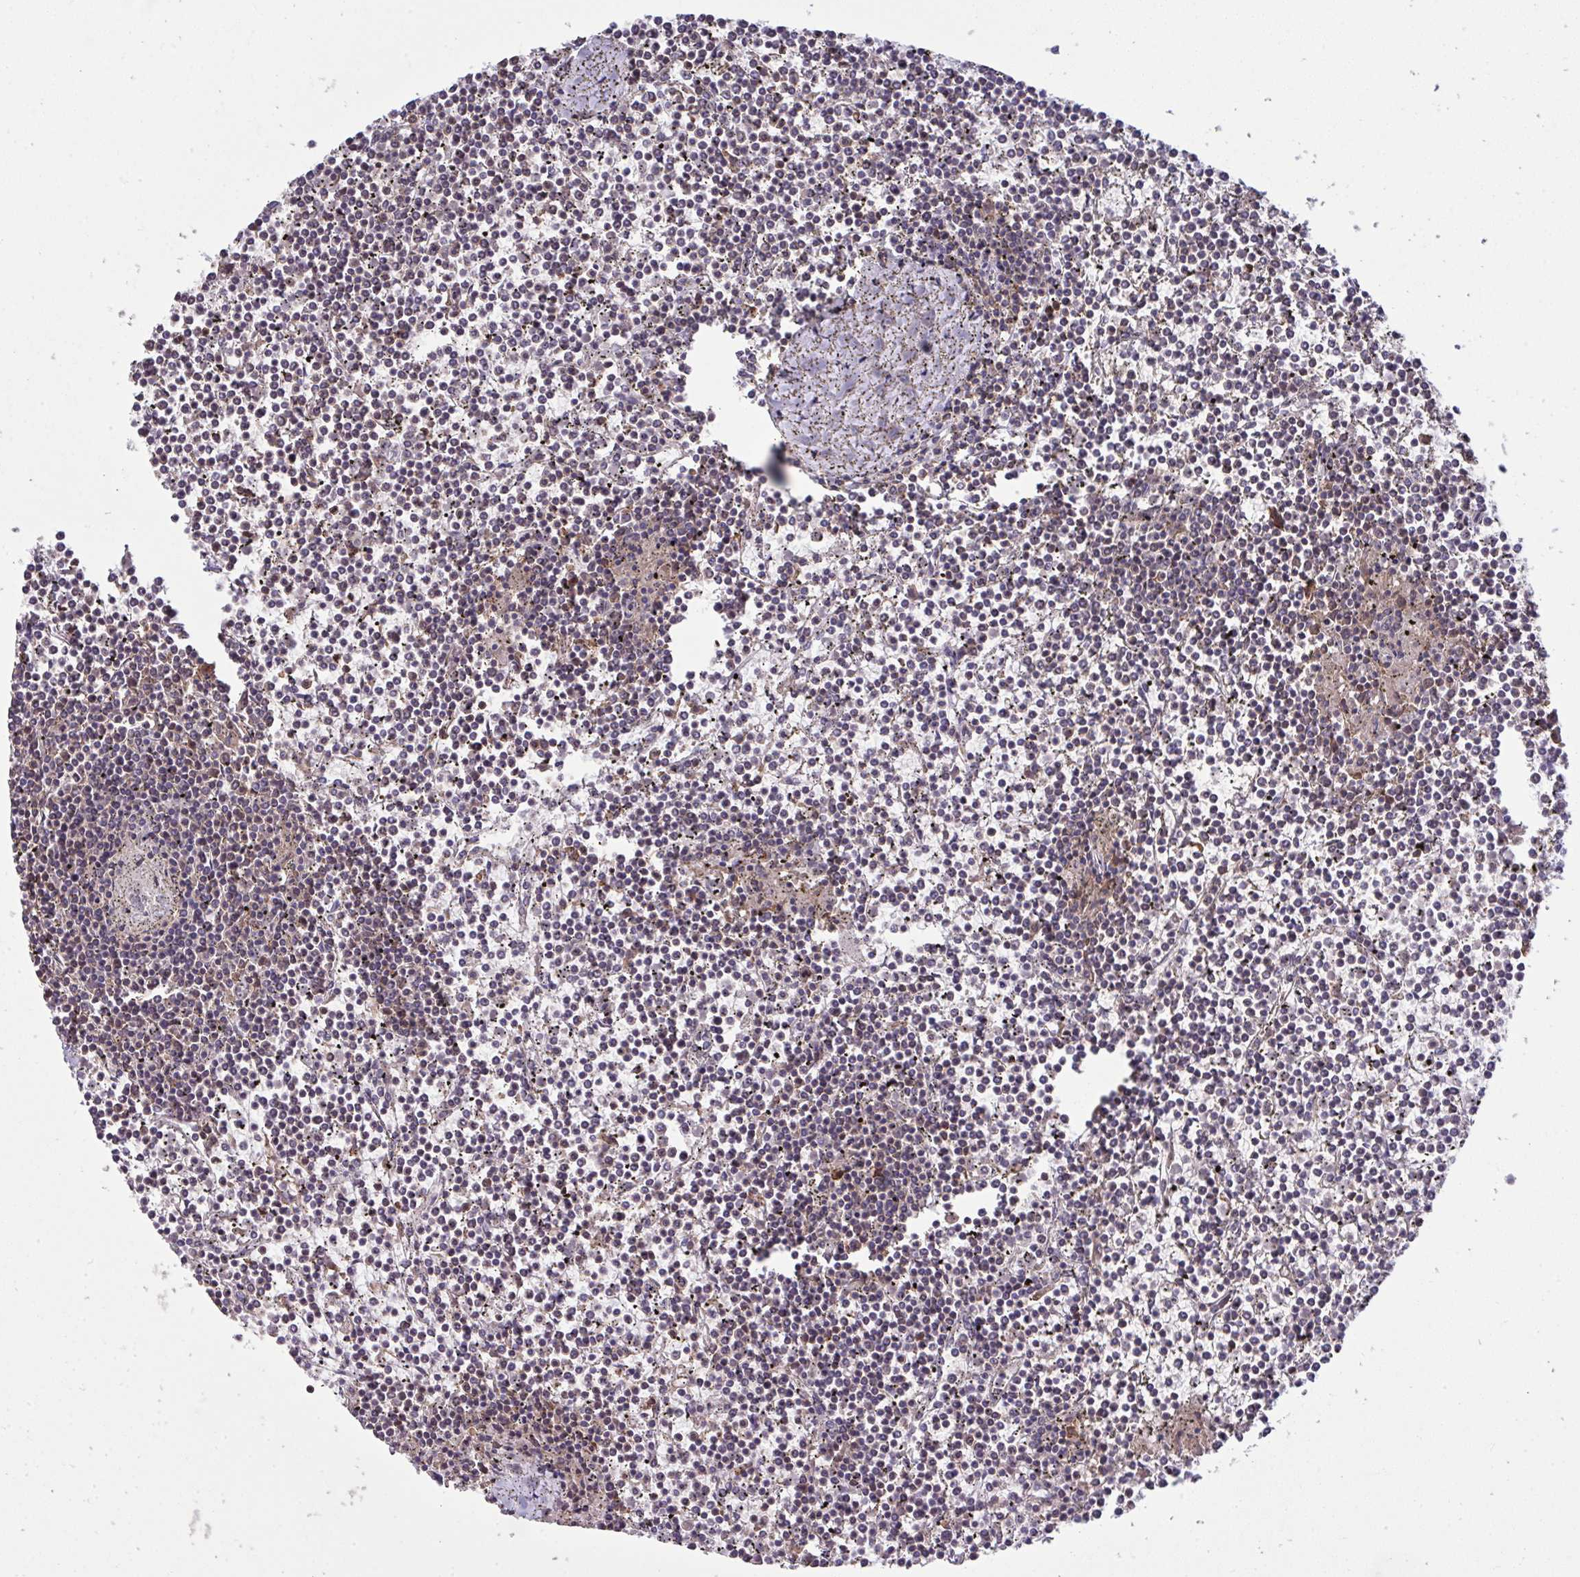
{"staining": {"intensity": "negative", "quantity": "none", "location": "none"}, "tissue": "lymphoma", "cell_type": "Tumor cells", "image_type": "cancer", "snomed": [{"axis": "morphology", "description": "Malignant lymphoma, non-Hodgkin's type, Low grade"}, {"axis": "topography", "description": "Spleen"}], "caption": "Immunohistochemistry histopathology image of neoplastic tissue: human lymphoma stained with DAB shows no significant protein staining in tumor cells.", "gene": "PPM1H", "patient": {"sex": "female", "age": 19}}